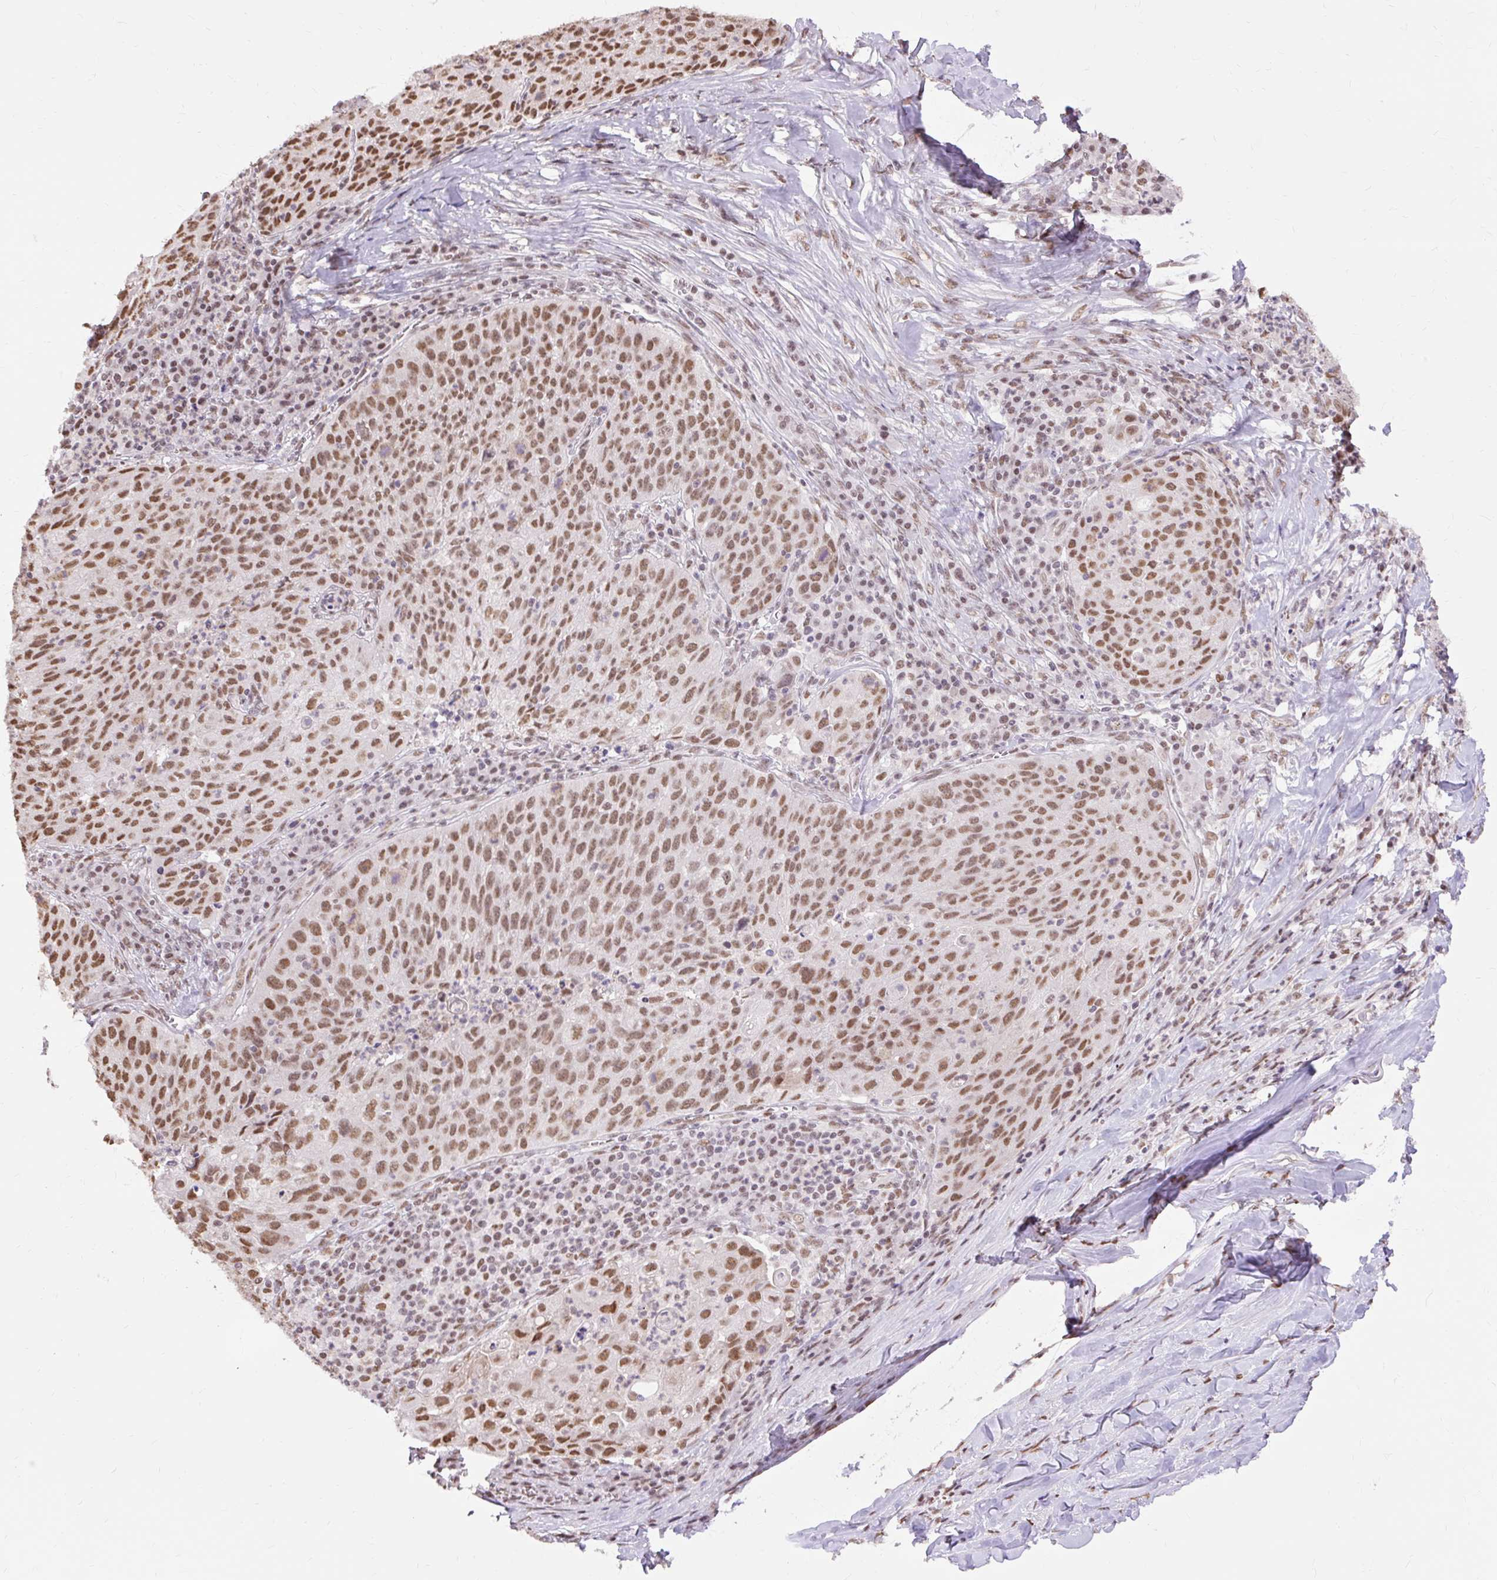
{"staining": {"intensity": "moderate", "quantity": ">75%", "location": "nuclear"}, "tissue": "lung cancer", "cell_type": "Tumor cells", "image_type": "cancer", "snomed": [{"axis": "morphology", "description": "Squamous cell carcinoma, NOS"}, {"axis": "morphology", "description": "Squamous cell carcinoma, metastatic, NOS"}, {"axis": "topography", "description": "Bronchus"}, {"axis": "topography", "description": "Lung"}], "caption": "The image exhibits immunohistochemical staining of metastatic squamous cell carcinoma (lung). There is moderate nuclear staining is identified in about >75% of tumor cells.", "gene": "NPIPB12", "patient": {"sex": "male", "age": 62}}